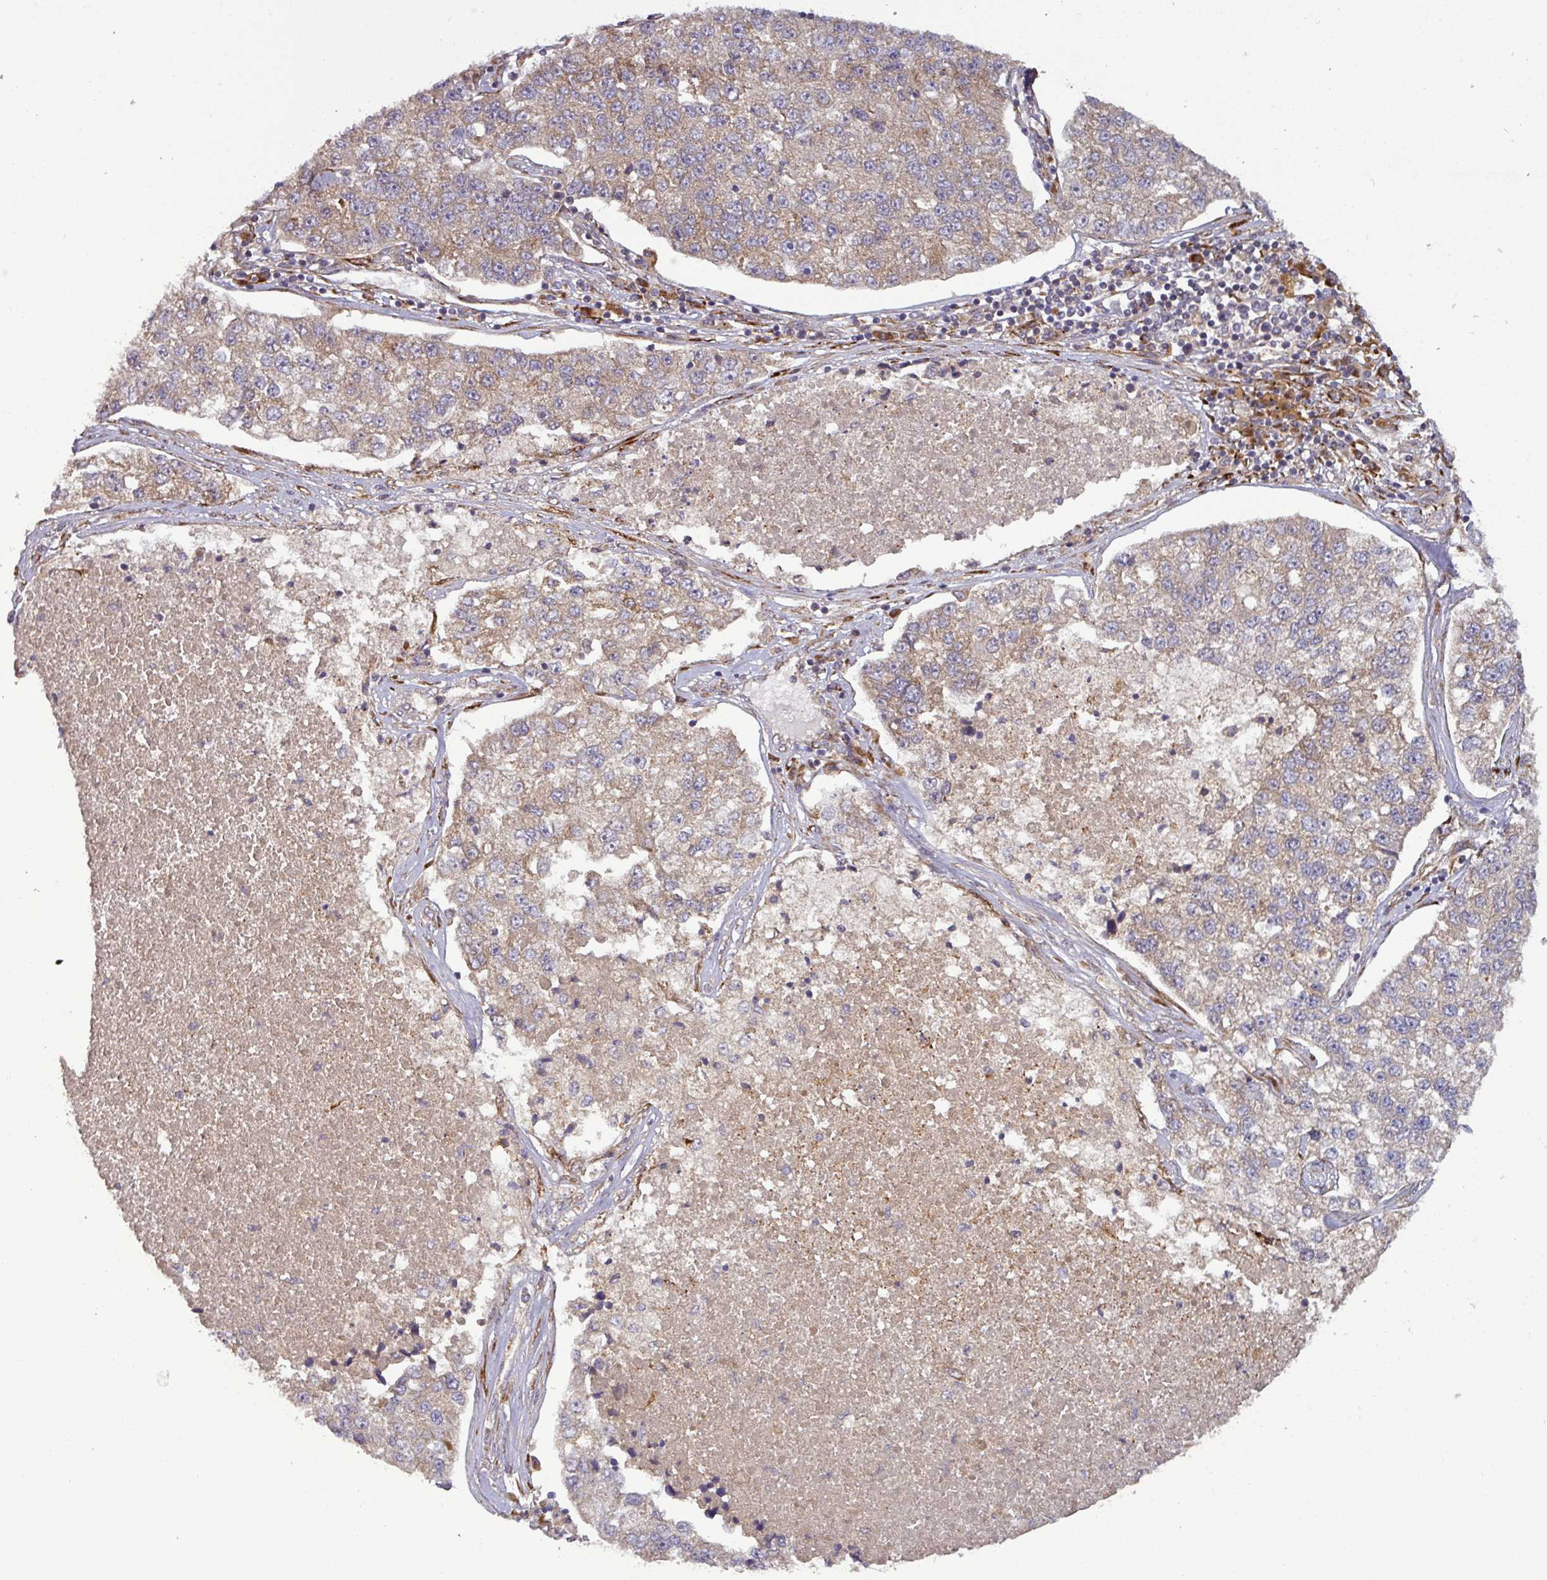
{"staining": {"intensity": "moderate", "quantity": ">75%", "location": "cytoplasmic/membranous"}, "tissue": "lung cancer", "cell_type": "Tumor cells", "image_type": "cancer", "snomed": [{"axis": "morphology", "description": "Adenocarcinoma, NOS"}, {"axis": "topography", "description": "Lung"}], "caption": "Lung cancer stained with immunohistochemistry (IHC) demonstrates moderate cytoplasmic/membranous positivity in about >75% of tumor cells.", "gene": "ART1", "patient": {"sex": "male", "age": 49}}